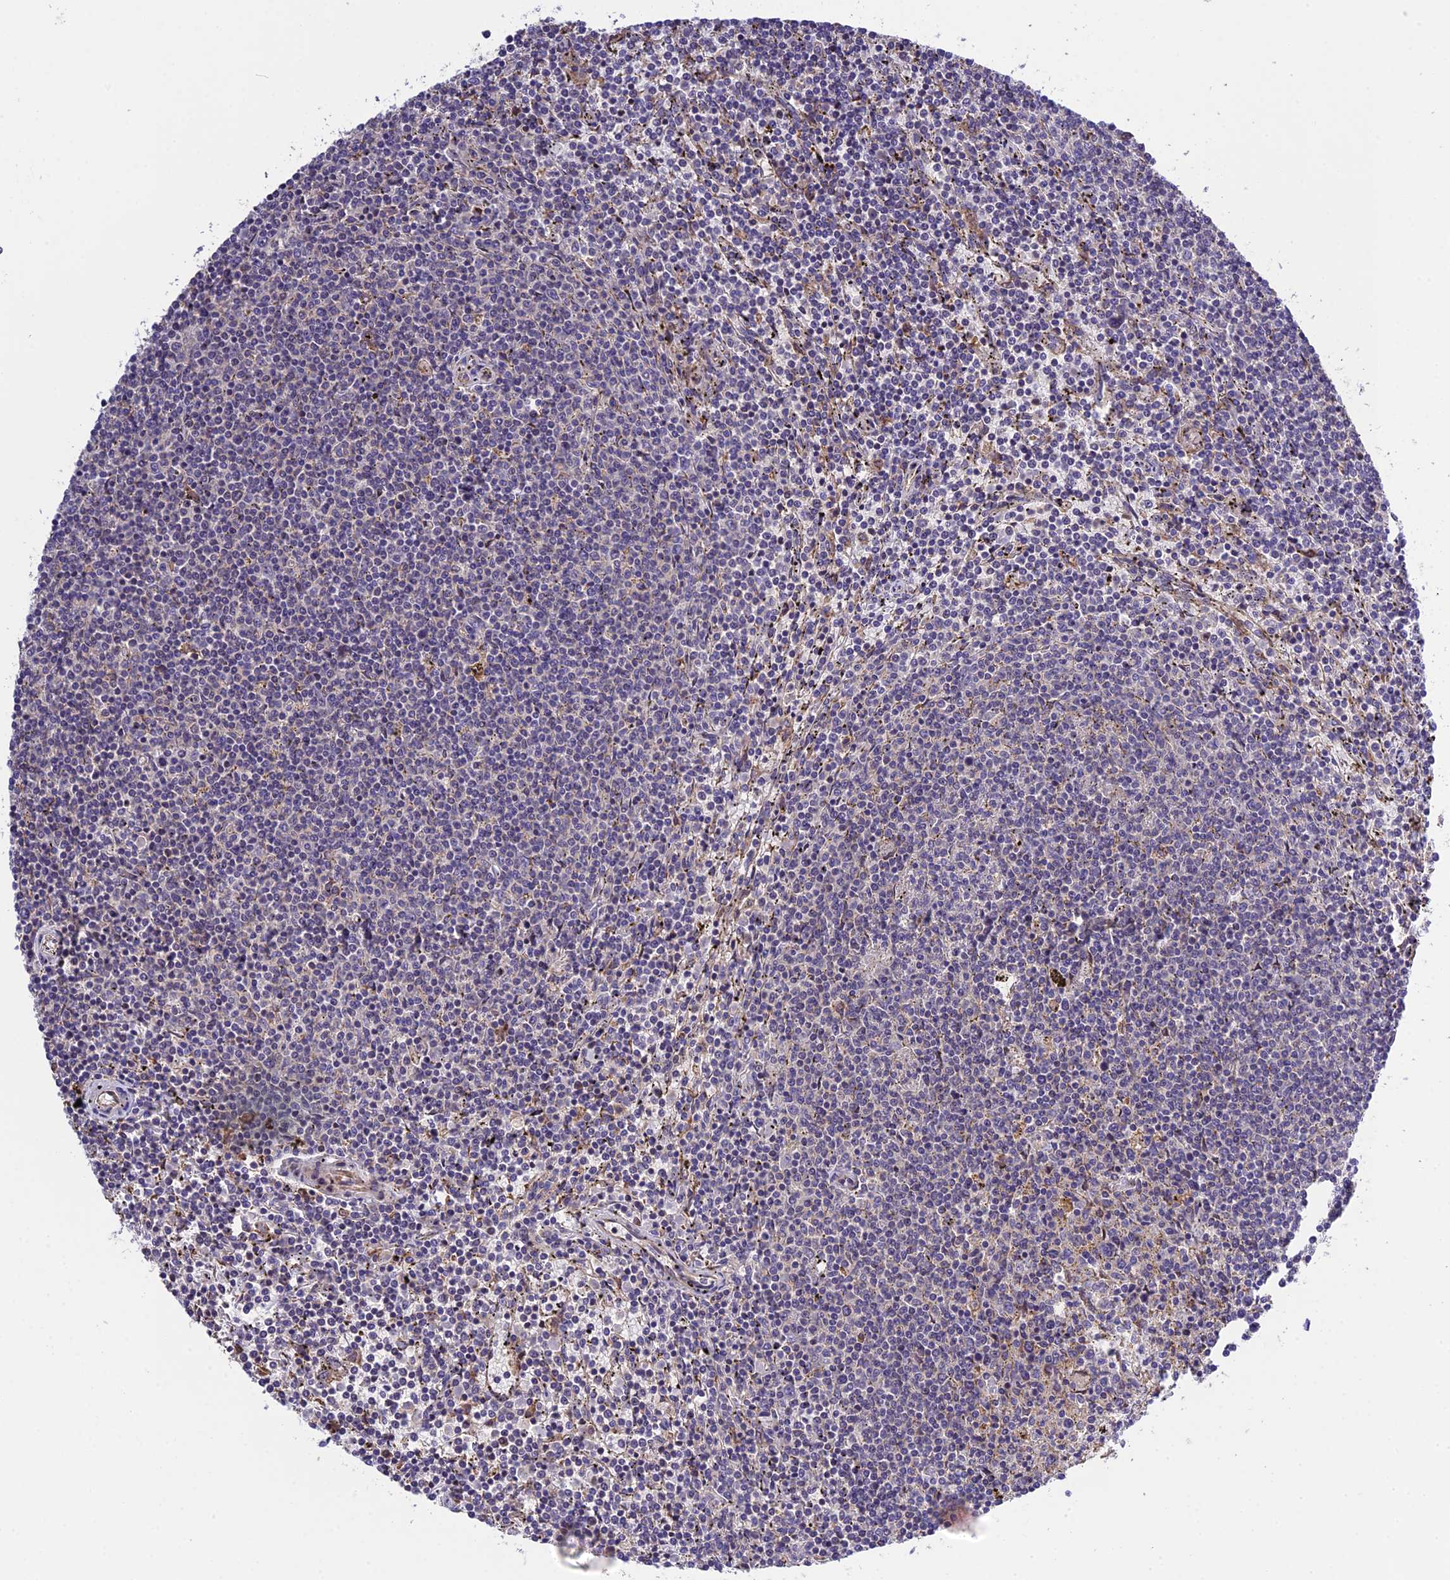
{"staining": {"intensity": "negative", "quantity": "none", "location": "none"}, "tissue": "lymphoma", "cell_type": "Tumor cells", "image_type": "cancer", "snomed": [{"axis": "morphology", "description": "Malignant lymphoma, non-Hodgkin's type, Low grade"}, {"axis": "topography", "description": "Spleen"}], "caption": "This is a histopathology image of immunohistochemistry staining of lymphoma, which shows no expression in tumor cells. (Brightfield microscopy of DAB immunohistochemistry (IHC) at high magnification).", "gene": "ABCC10", "patient": {"sex": "female", "age": 50}}